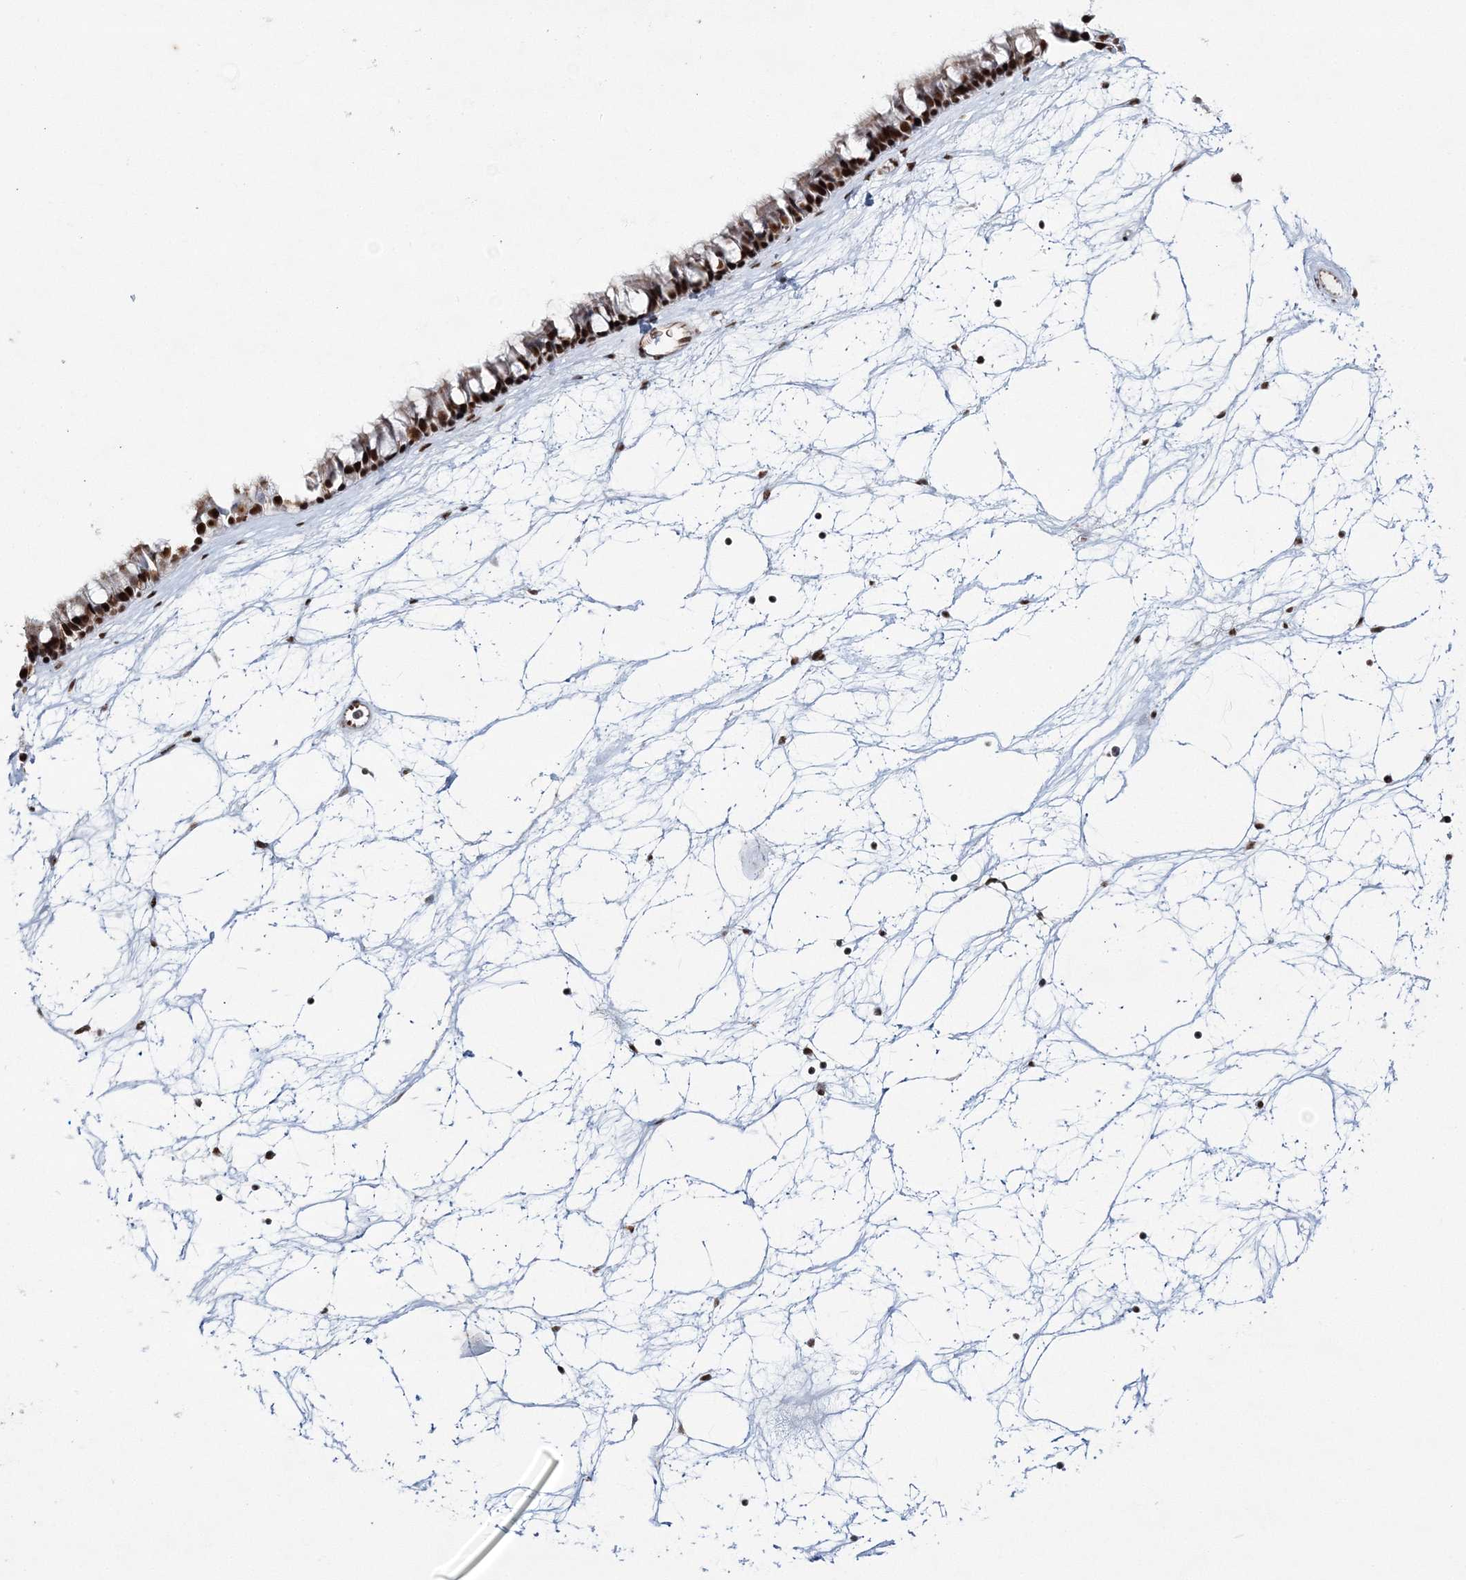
{"staining": {"intensity": "strong", "quantity": ">75%", "location": "nuclear"}, "tissue": "nasopharynx", "cell_type": "Respiratory epithelial cells", "image_type": "normal", "snomed": [{"axis": "morphology", "description": "Normal tissue, NOS"}, {"axis": "topography", "description": "Nasopharynx"}], "caption": "Immunohistochemistry photomicrograph of normal human nasopharynx stained for a protein (brown), which reveals high levels of strong nuclear staining in about >75% of respiratory epithelial cells.", "gene": "ENSG00000290315", "patient": {"sex": "male", "age": 64}}